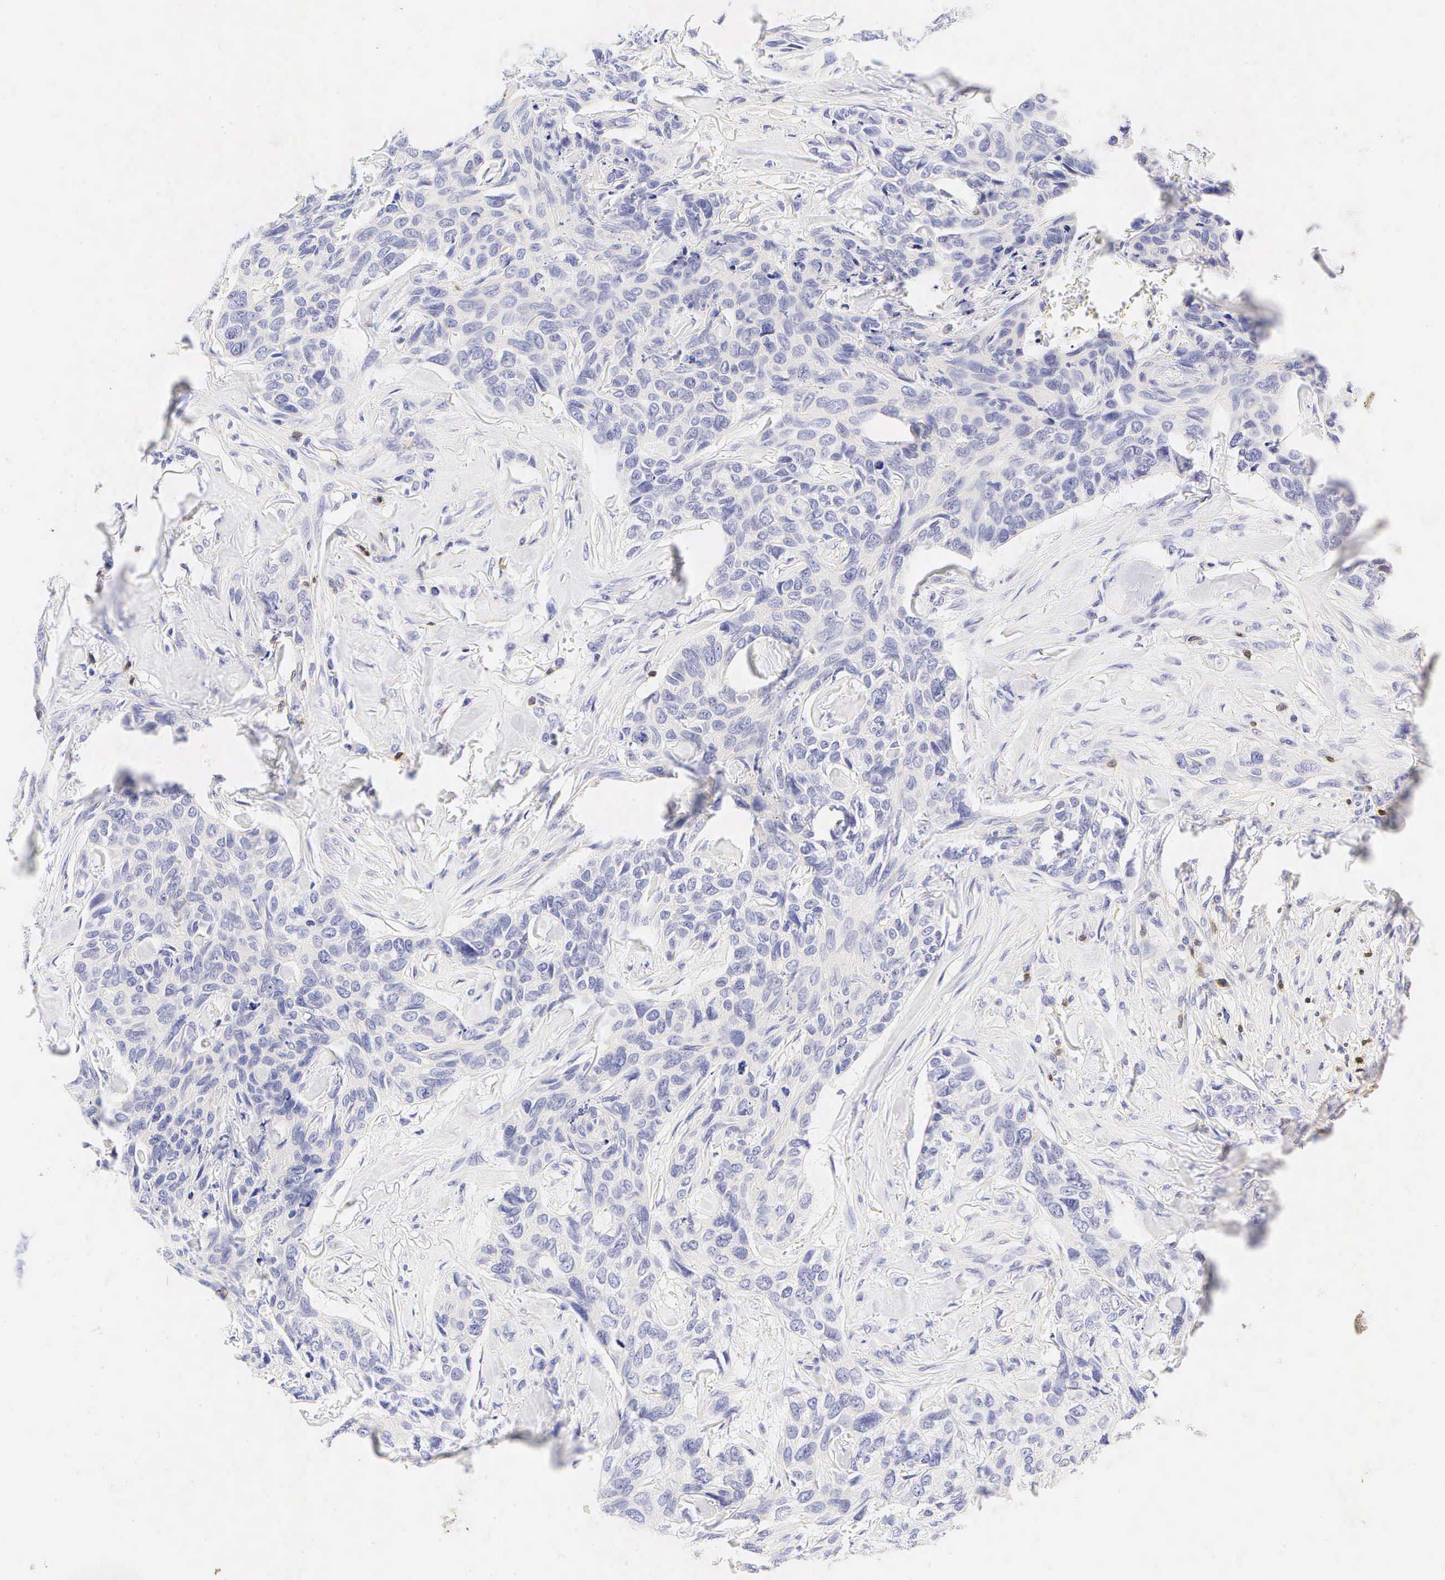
{"staining": {"intensity": "negative", "quantity": "none", "location": "none"}, "tissue": "skin cancer", "cell_type": "Tumor cells", "image_type": "cancer", "snomed": [{"axis": "morphology", "description": "Normal tissue, NOS"}, {"axis": "morphology", "description": "Basal cell carcinoma"}, {"axis": "topography", "description": "Skin"}], "caption": "Micrograph shows no significant protein expression in tumor cells of skin basal cell carcinoma.", "gene": "CD3E", "patient": {"sex": "male", "age": 81}}